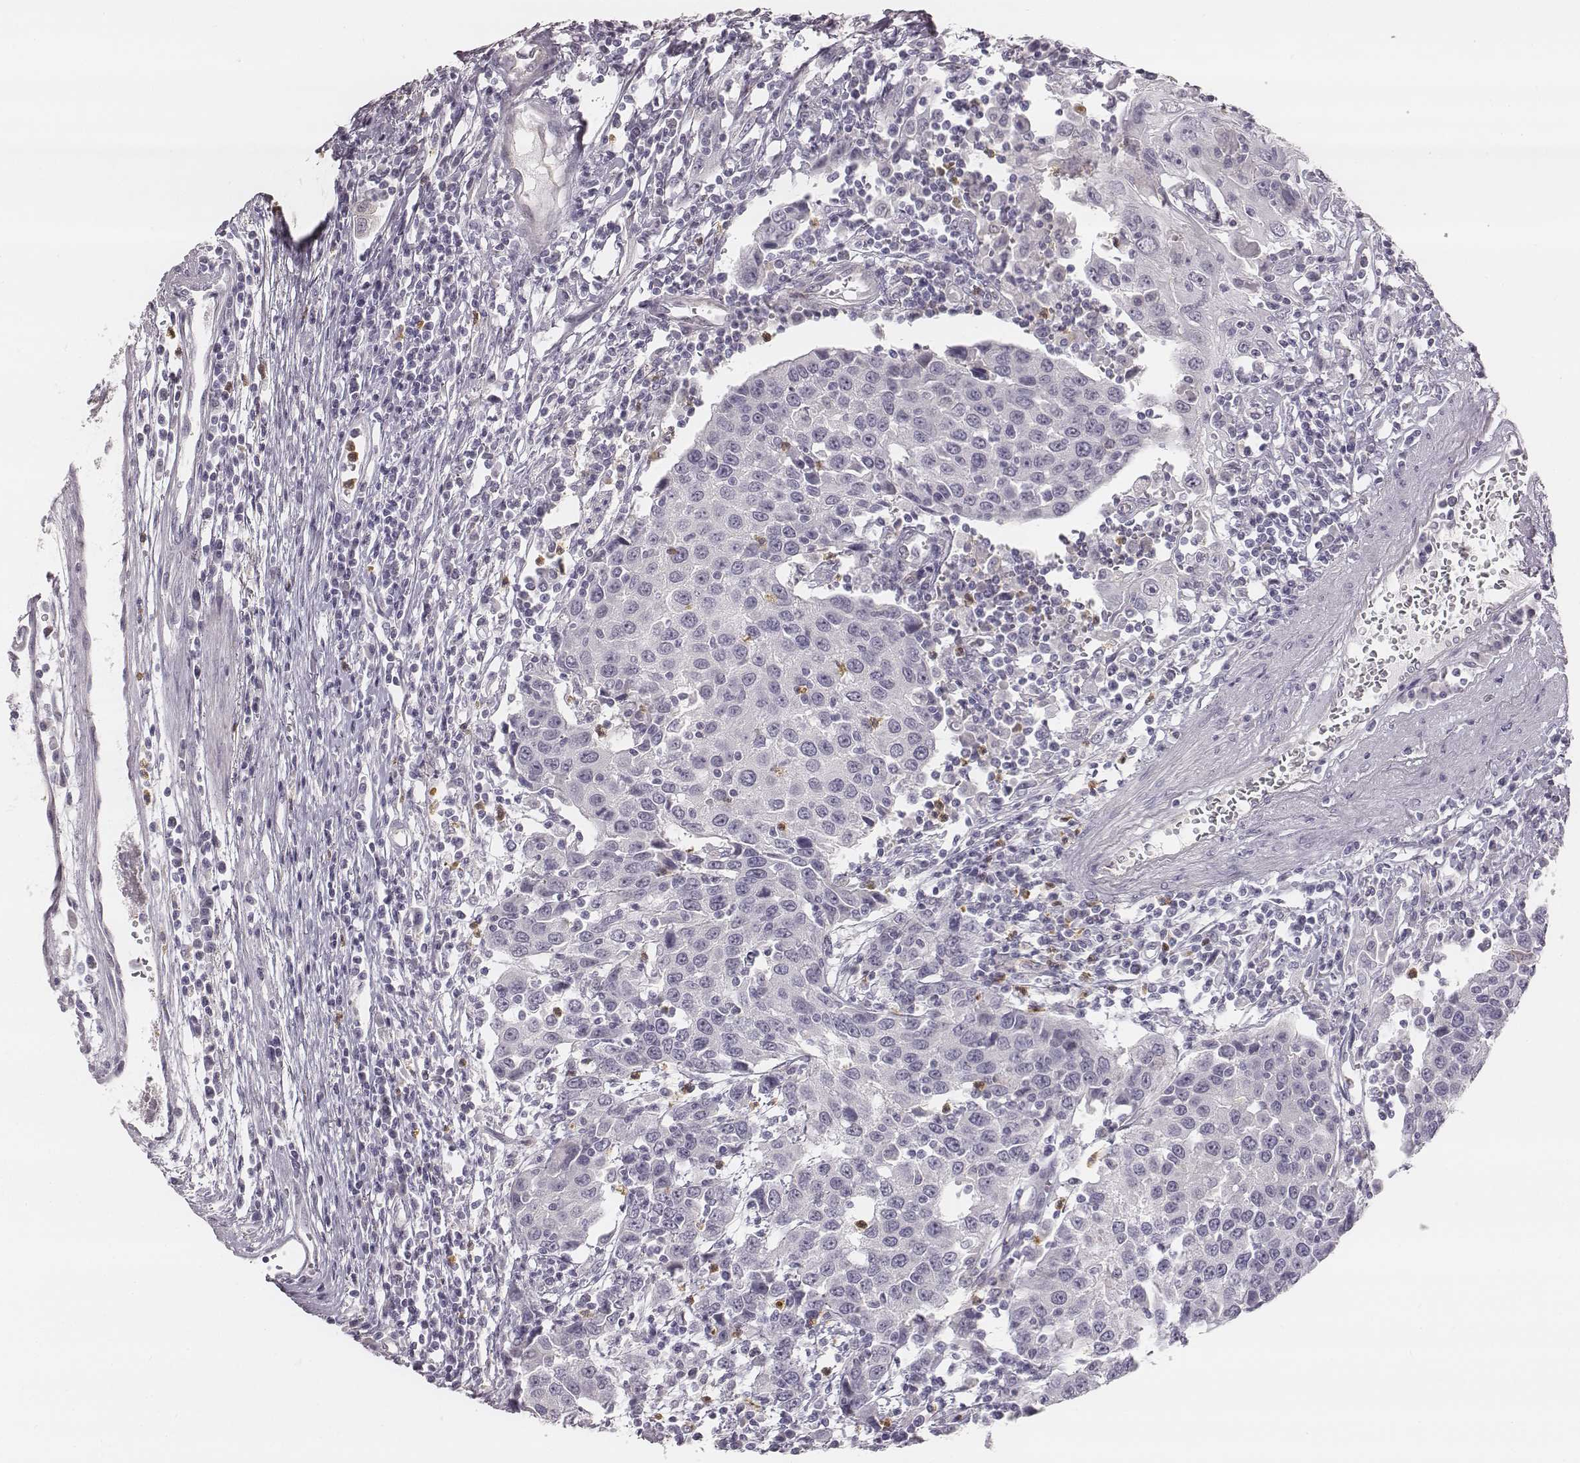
{"staining": {"intensity": "negative", "quantity": "none", "location": "none"}, "tissue": "urothelial cancer", "cell_type": "Tumor cells", "image_type": "cancer", "snomed": [{"axis": "morphology", "description": "Urothelial carcinoma, High grade"}, {"axis": "topography", "description": "Urinary bladder"}], "caption": "IHC micrograph of human urothelial cancer stained for a protein (brown), which shows no staining in tumor cells.", "gene": "KCNJ12", "patient": {"sex": "female", "age": 85}}